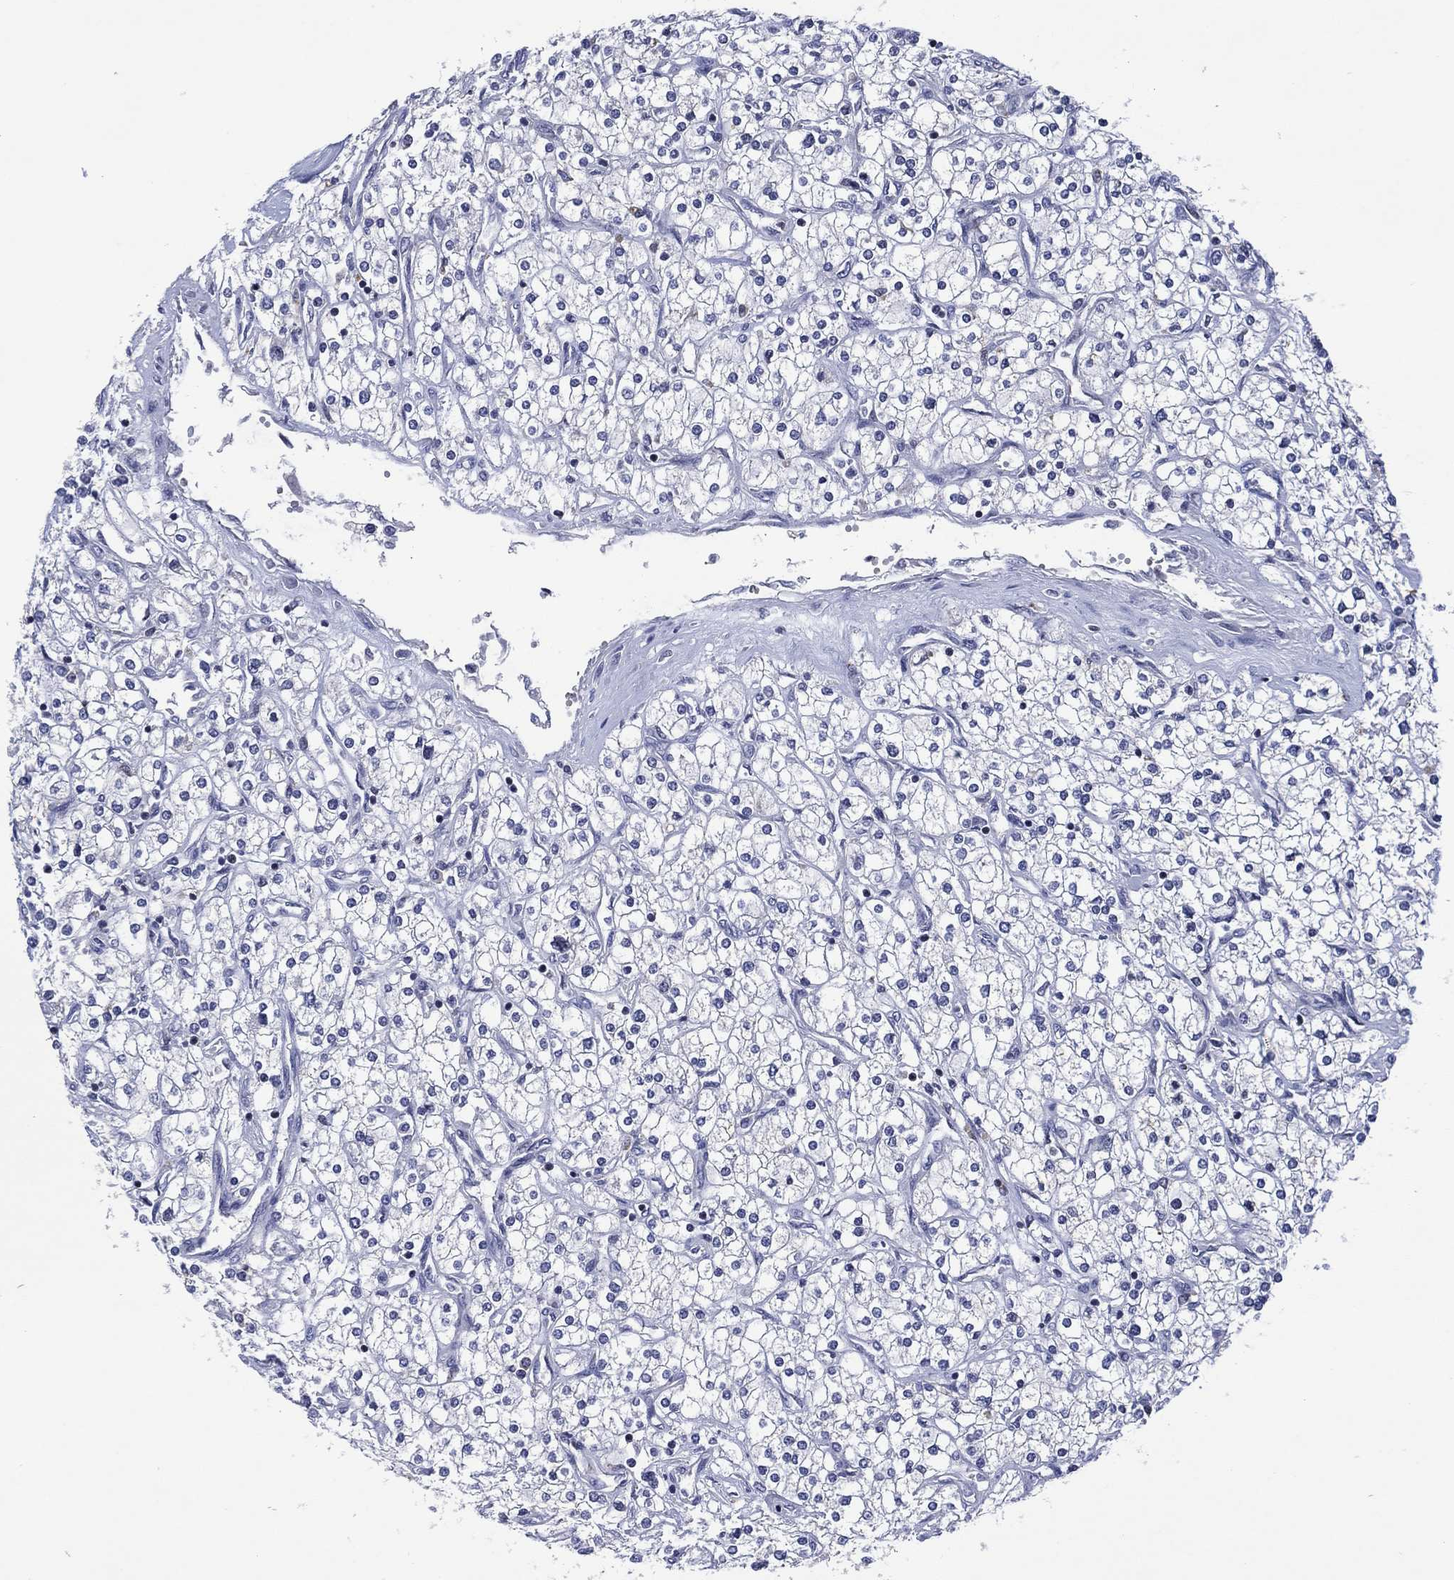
{"staining": {"intensity": "negative", "quantity": "none", "location": "none"}, "tissue": "renal cancer", "cell_type": "Tumor cells", "image_type": "cancer", "snomed": [{"axis": "morphology", "description": "Adenocarcinoma, NOS"}, {"axis": "topography", "description": "Kidney"}], "caption": "Photomicrograph shows no protein expression in tumor cells of adenocarcinoma (renal) tissue.", "gene": "USP26", "patient": {"sex": "male", "age": 80}}